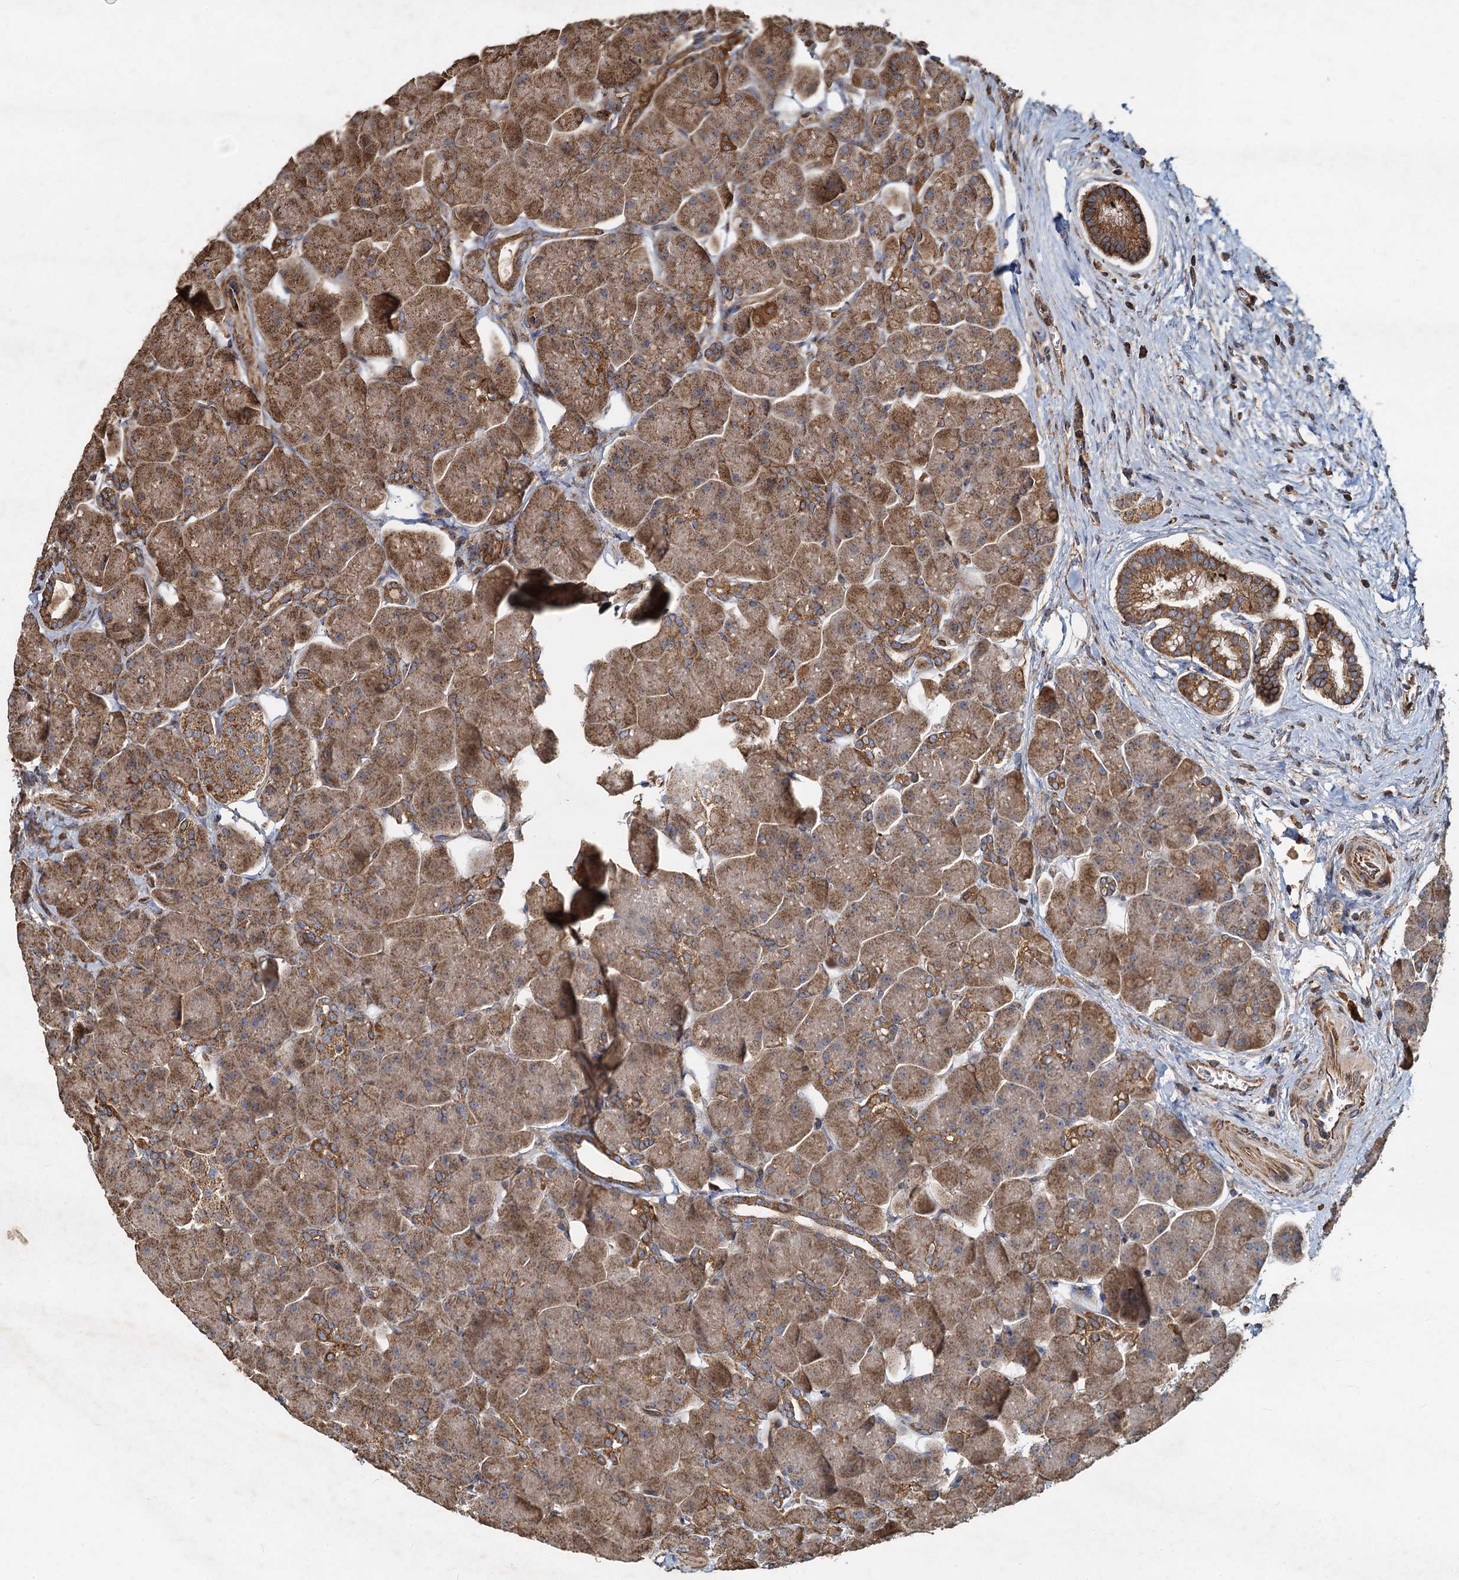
{"staining": {"intensity": "moderate", "quantity": ">75%", "location": "cytoplasmic/membranous"}, "tissue": "pancreas", "cell_type": "Exocrine glandular cells", "image_type": "normal", "snomed": [{"axis": "morphology", "description": "Normal tissue, NOS"}, {"axis": "topography", "description": "Pancreas"}], "caption": "About >75% of exocrine glandular cells in unremarkable human pancreas exhibit moderate cytoplasmic/membranous protein positivity as visualized by brown immunohistochemical staining.", "gene": "SDS", "patient": {"sex": "male", "age": 66}}